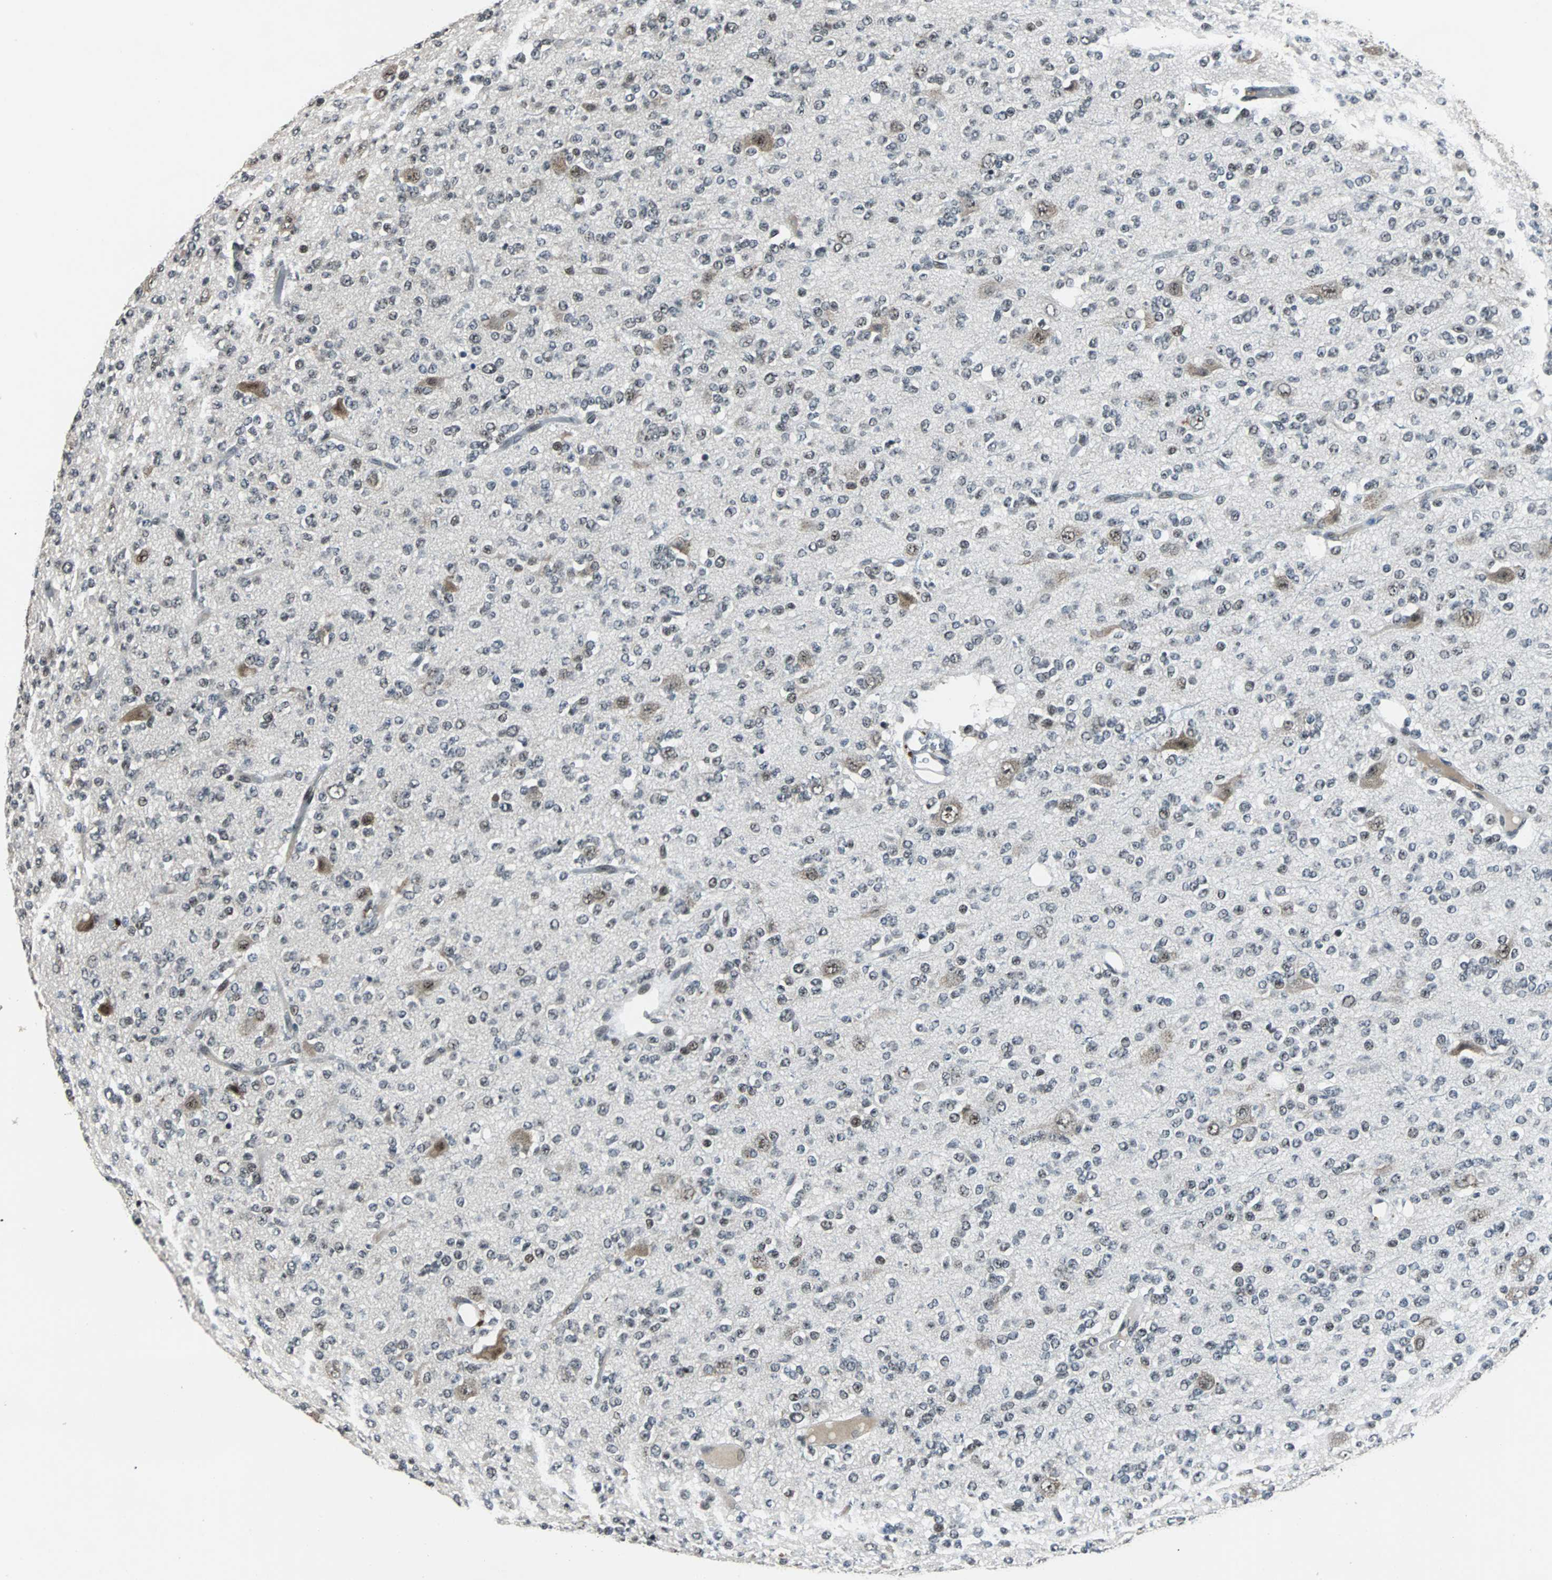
{"staining": {"intensity": "moderate", "quantity": "<25%", "location": "cytoplasmic/membranous,nuclear"}, "tissue": "glioma", "cell_type": "Tumor cells", "image_type": "cancer", "snomed": [{"axis": "morphology", "description": "Glioma, malignant, Low grade"}, {"axis": "topography", "description": "Brain"}], "caption": "A micrograph showing moderate cytoplasmic/membranous and nuclear expression in about <25% of tumor cells in glioma, as visualized by brown immunohistochemical staining.", "gene": "USP28", "patient": {"sex": "male", "age": 38}}